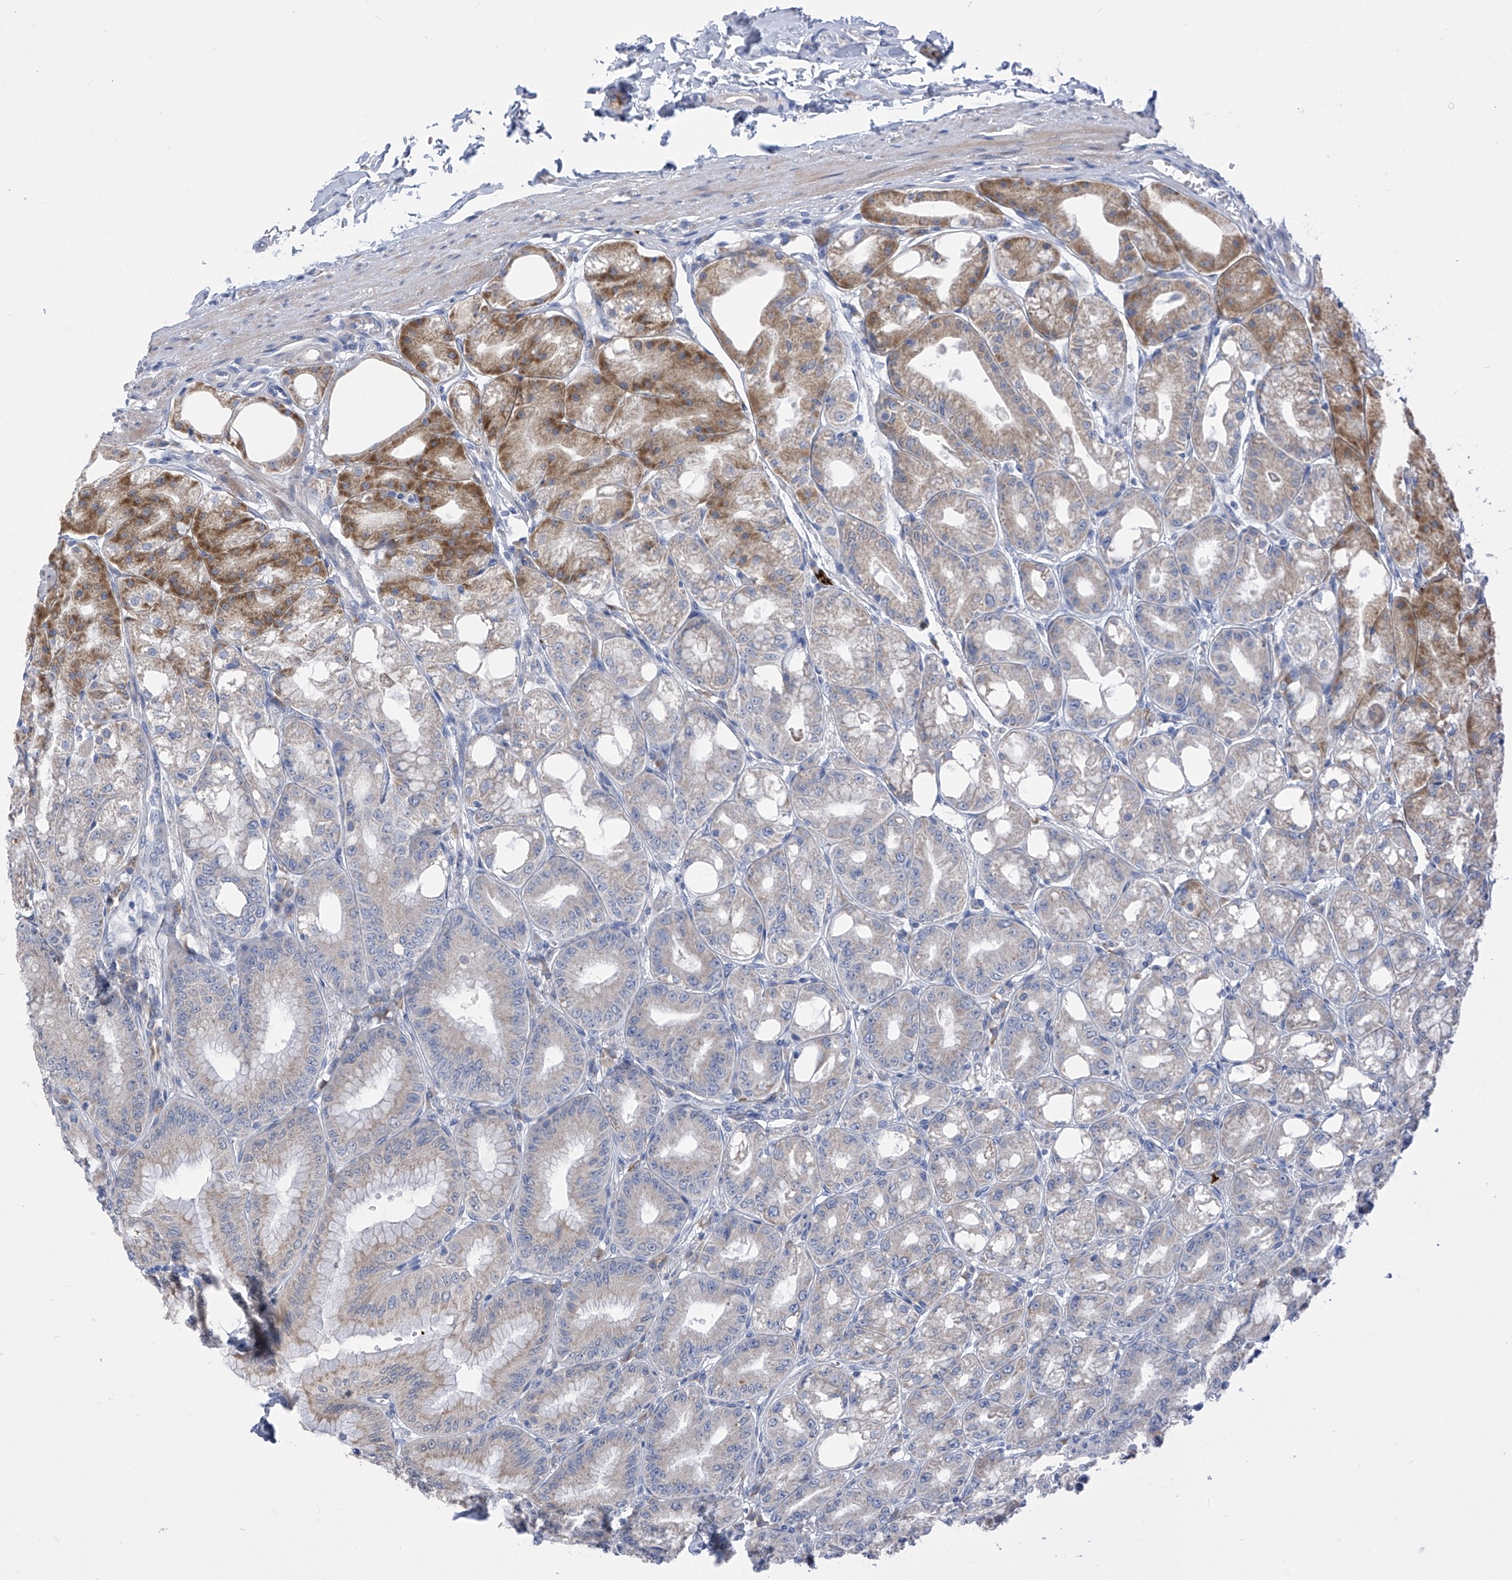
{"staining": {"intensity": "moderate", "quantity": "<25%", "location": "cytoplasmic/membranous"}, "tissue": "stomach", "cell_type": "Glandular cells", "image_type": "normal", "snomed": [{"axis": "morphology", "description": "Normal tissue, NOS"}, {"axis": "topography", "description": "Stomach, lower"}], "caption": "About <25% of glandular cells in benign stomach reveal moderate cytoplasmic/membranous protein staining as visualized by brown immunohistochemical staining.", "gene": "SLCO4A1", "patient": {"sex": "male", "age": 71}}